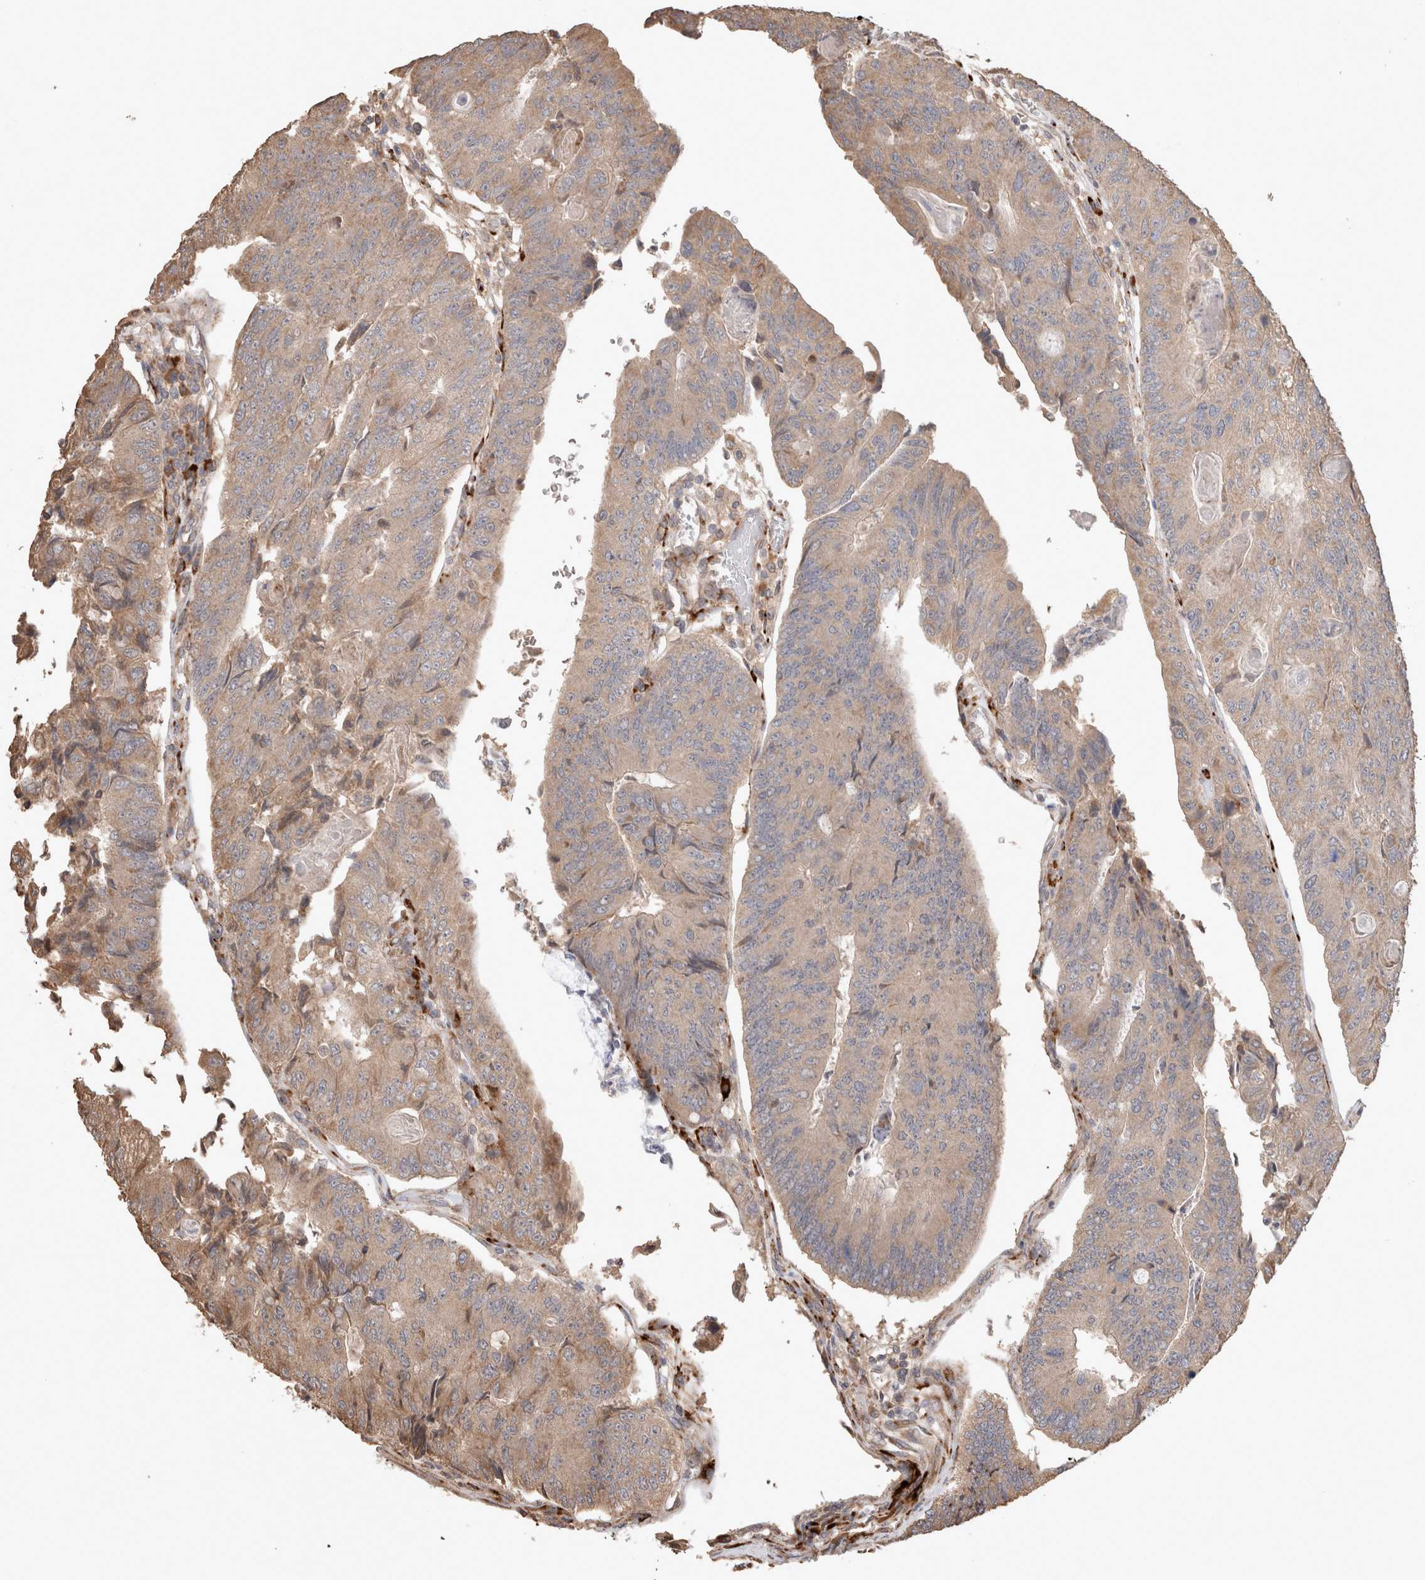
{"staining": {"intensity": "weak", "quantity": ">75%", "location": "cytoplasmic/membranous"}, "tissue": "colorectal cancer", "cell_type": "Tumor cells", "image_type": "cancer", "snomed": [{"axis": "morphology", "description": "Adenocarcinoma, NOS"}, {"axis": "topography", "description": "Colon"}], "caption": "Adenocarcinoma (colorectal) stained with IHC displays weak cytoplasmic/membranous staining in about >75% of tumor cells.", "gene": "HROB", "patient": {"sex": "female", "age": 67}}